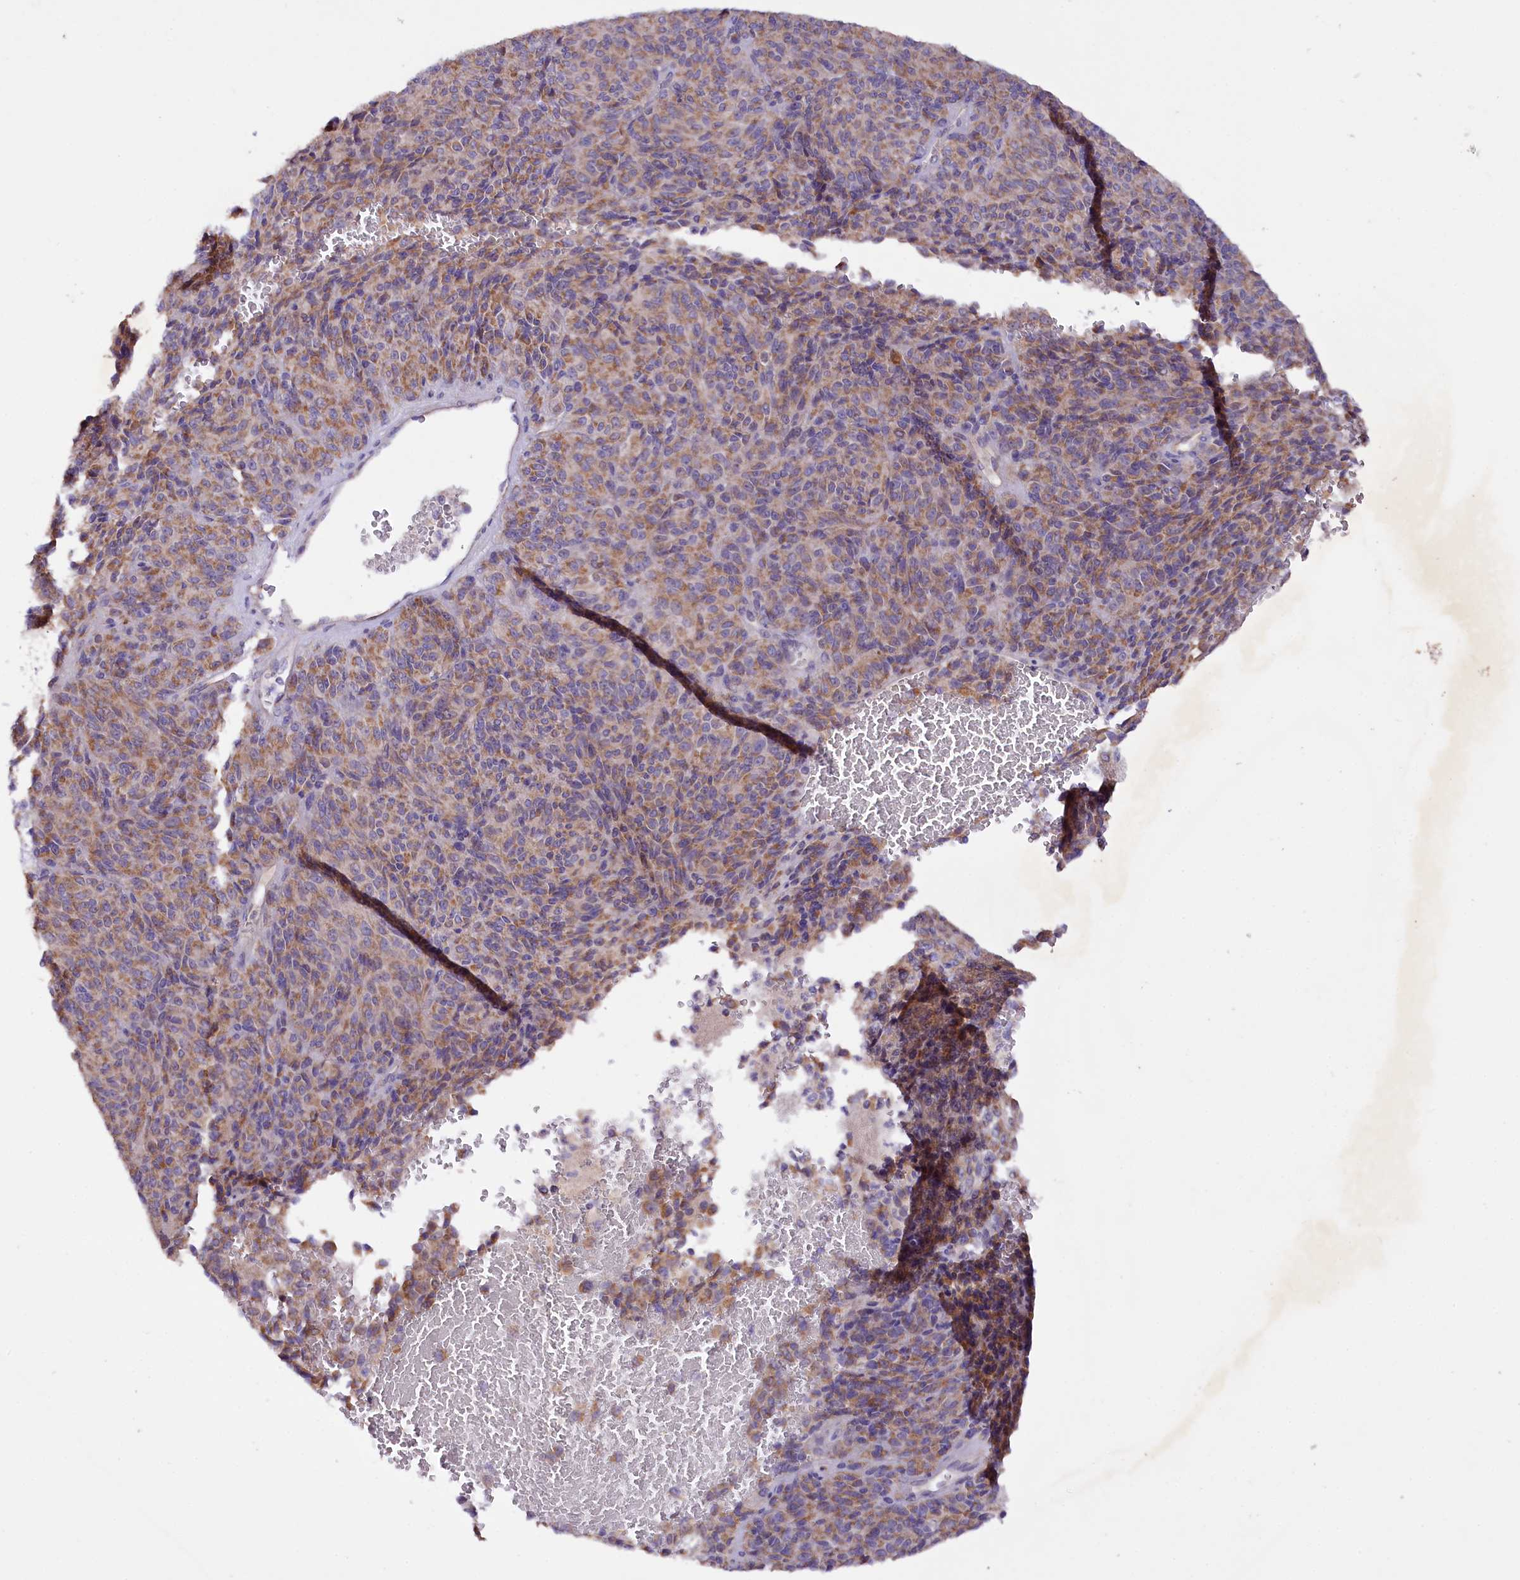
{"staining": {"intensity": "moderate", "quantity": ">75%", "location": "cytoplasmic/membranous"}, "tissue": "melanoma", "cell_type": "Tumor cells", "image_type": "cancer", "snomed": [{"axis": "morphology", "description": "Malignant melanoma, Metastatic site"}, {"axis": "topography", "description": "Brain"}], "caption": "Melanoma tissue demonstrates moderate cytoplasmic/membranous positivity in approximately >75% of tumor cells", "gene": "ZNF45", "patient": {"sex": "female", "age": 56}}